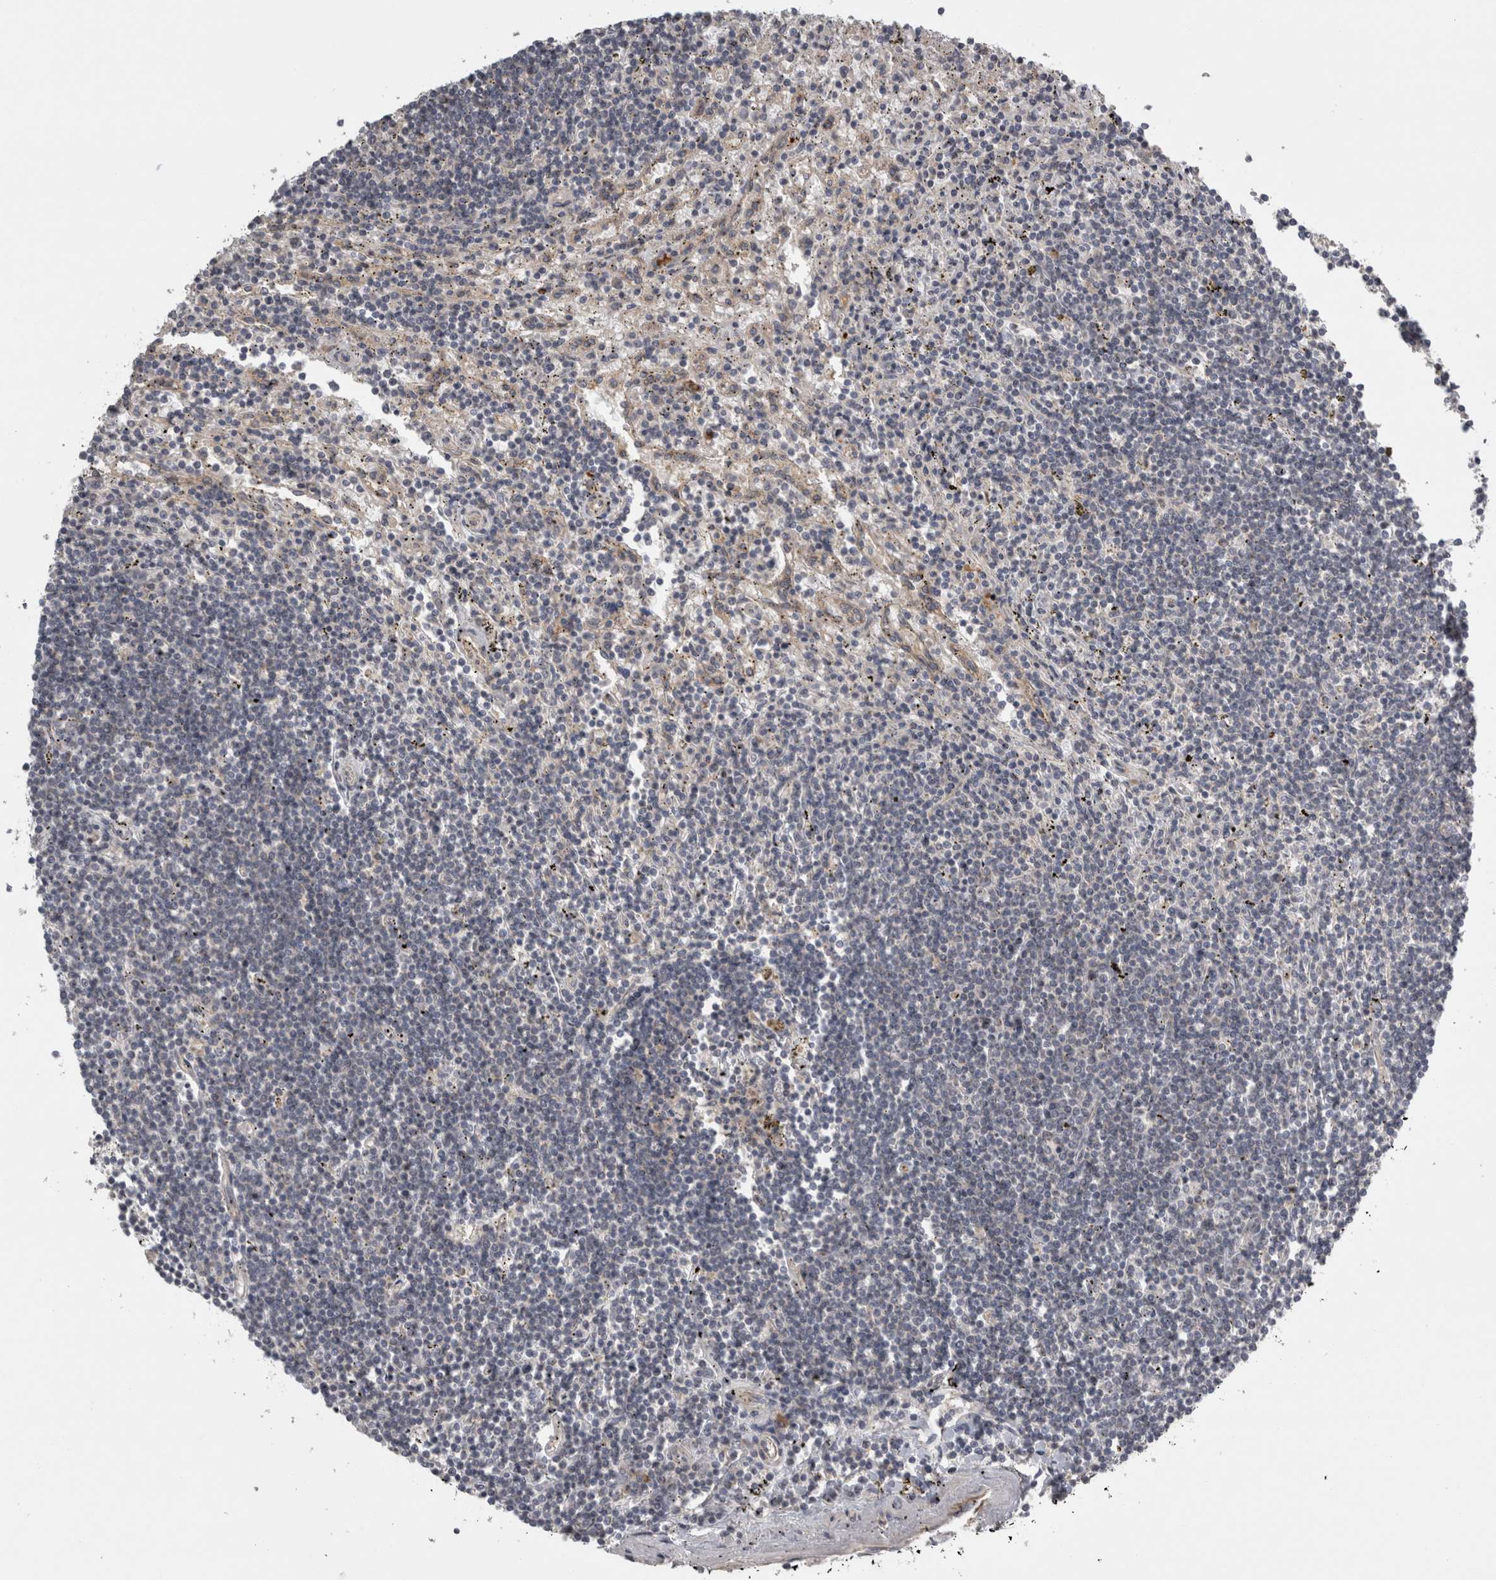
{"staining": {"intensity": "negative", "quantity": "none", "location": "none"}, "tissue": "lymphoma", "cell_type": "Tumor cells", "image_type": "cancer", "snomed": [{"axis": "morphology", "description": "Malignant lymphoma, non-Hodgkin's type, Low grade"}, {"axis": "topography", "description": "Spleen"}], "caption": "This is an immunohistochemistry (IHC) histopathology image of lymphoma. There is no expression in tumor cells.", "gene": "SLCO5A1", "patient": {"sex": "male", "age": 76}}